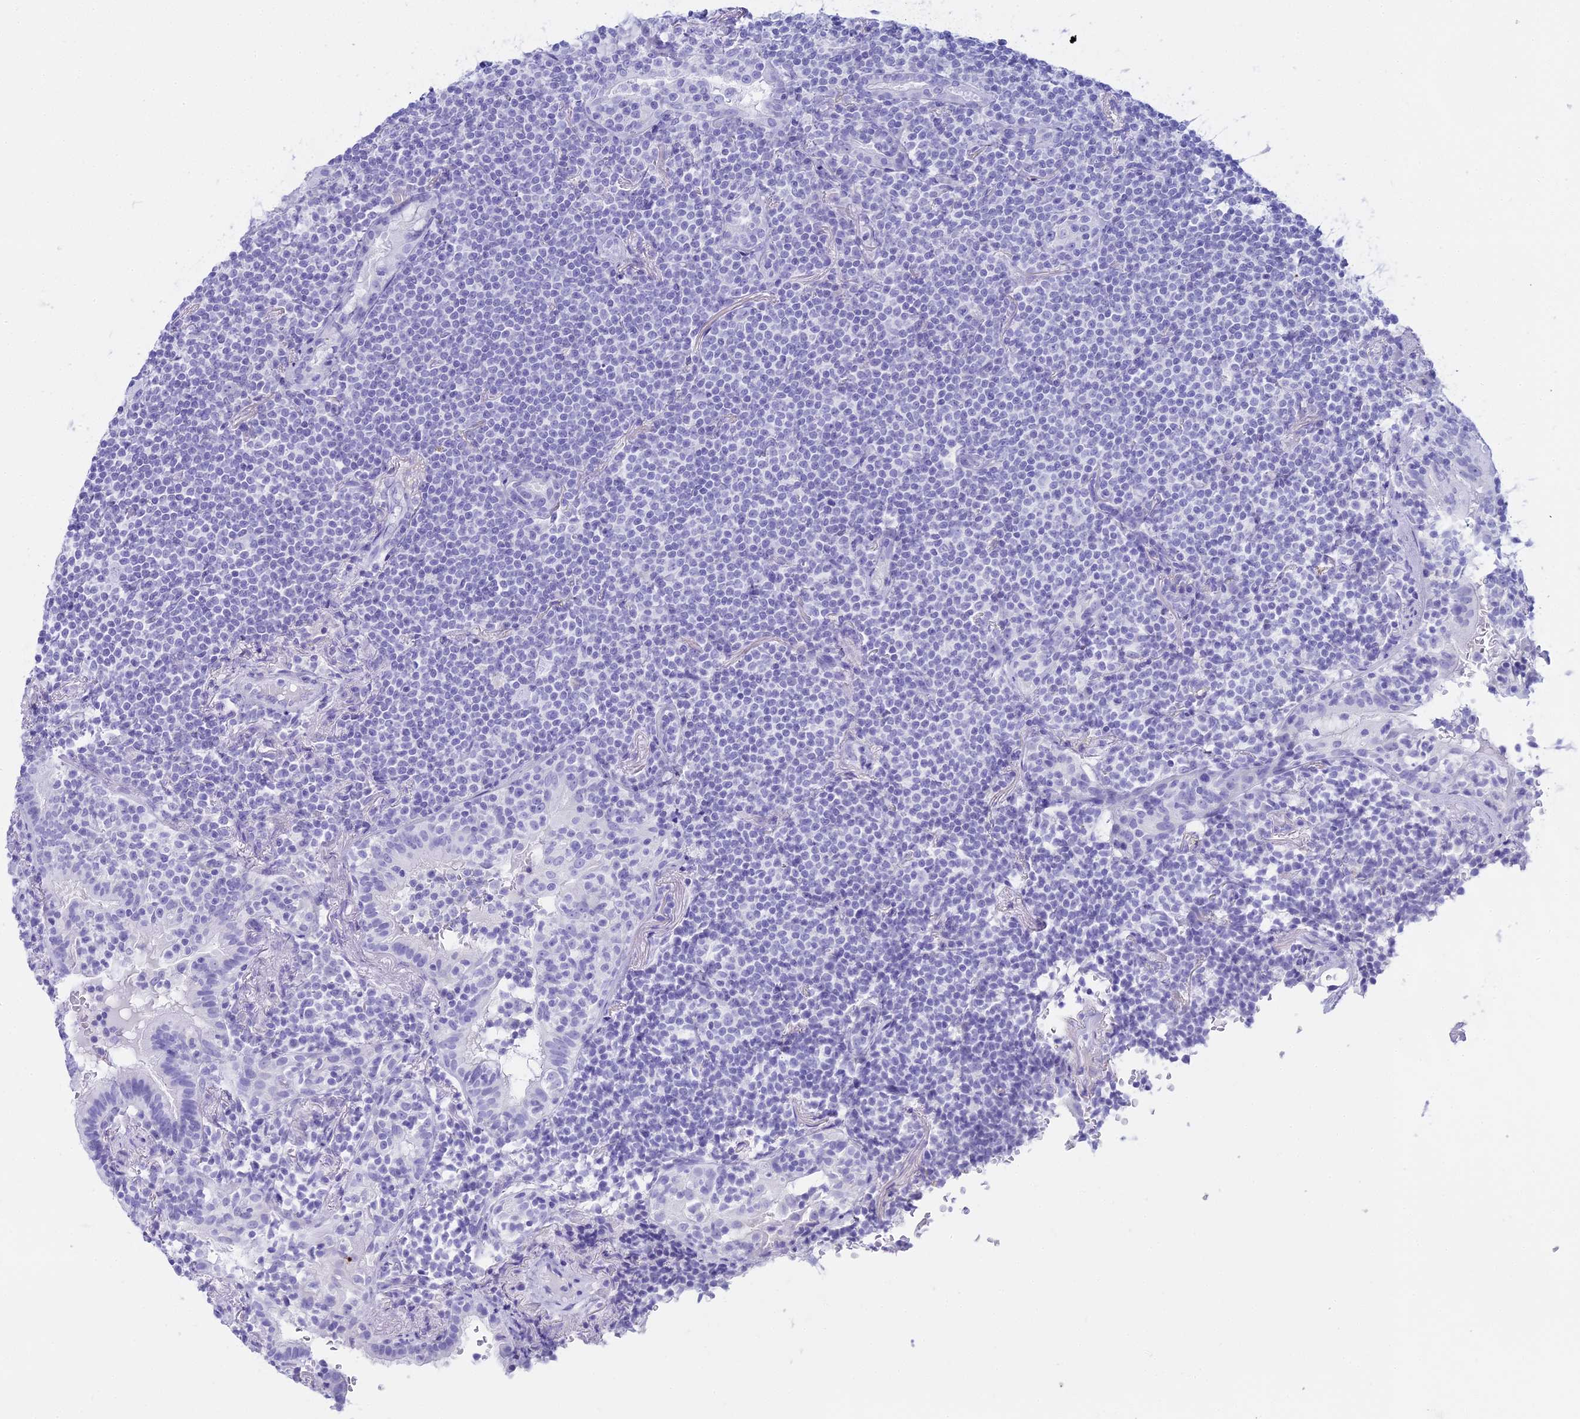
{"staining": {"intensity": "negative", "quantity": "none", "location": "none"}, "tissue": "lymphoma", "cell_type": "Tumor cells", "image_type": "cancer", "snomed": [{"axis": "morphology", "description": "Malignant lymphoma, non-Hodgkin's type, Low grade"}, {"axis": "topography", "description": "Lung"}], "caption": "An immunohistochemistry (IHC) image of lymphoma is shown. There is no staining in tumor cells of lymphoma. (Immunohistochemistry, brightfield microscopy, high magnification).", "gene": "CGB2", "patient": {"sex": "female", "age": 71}}